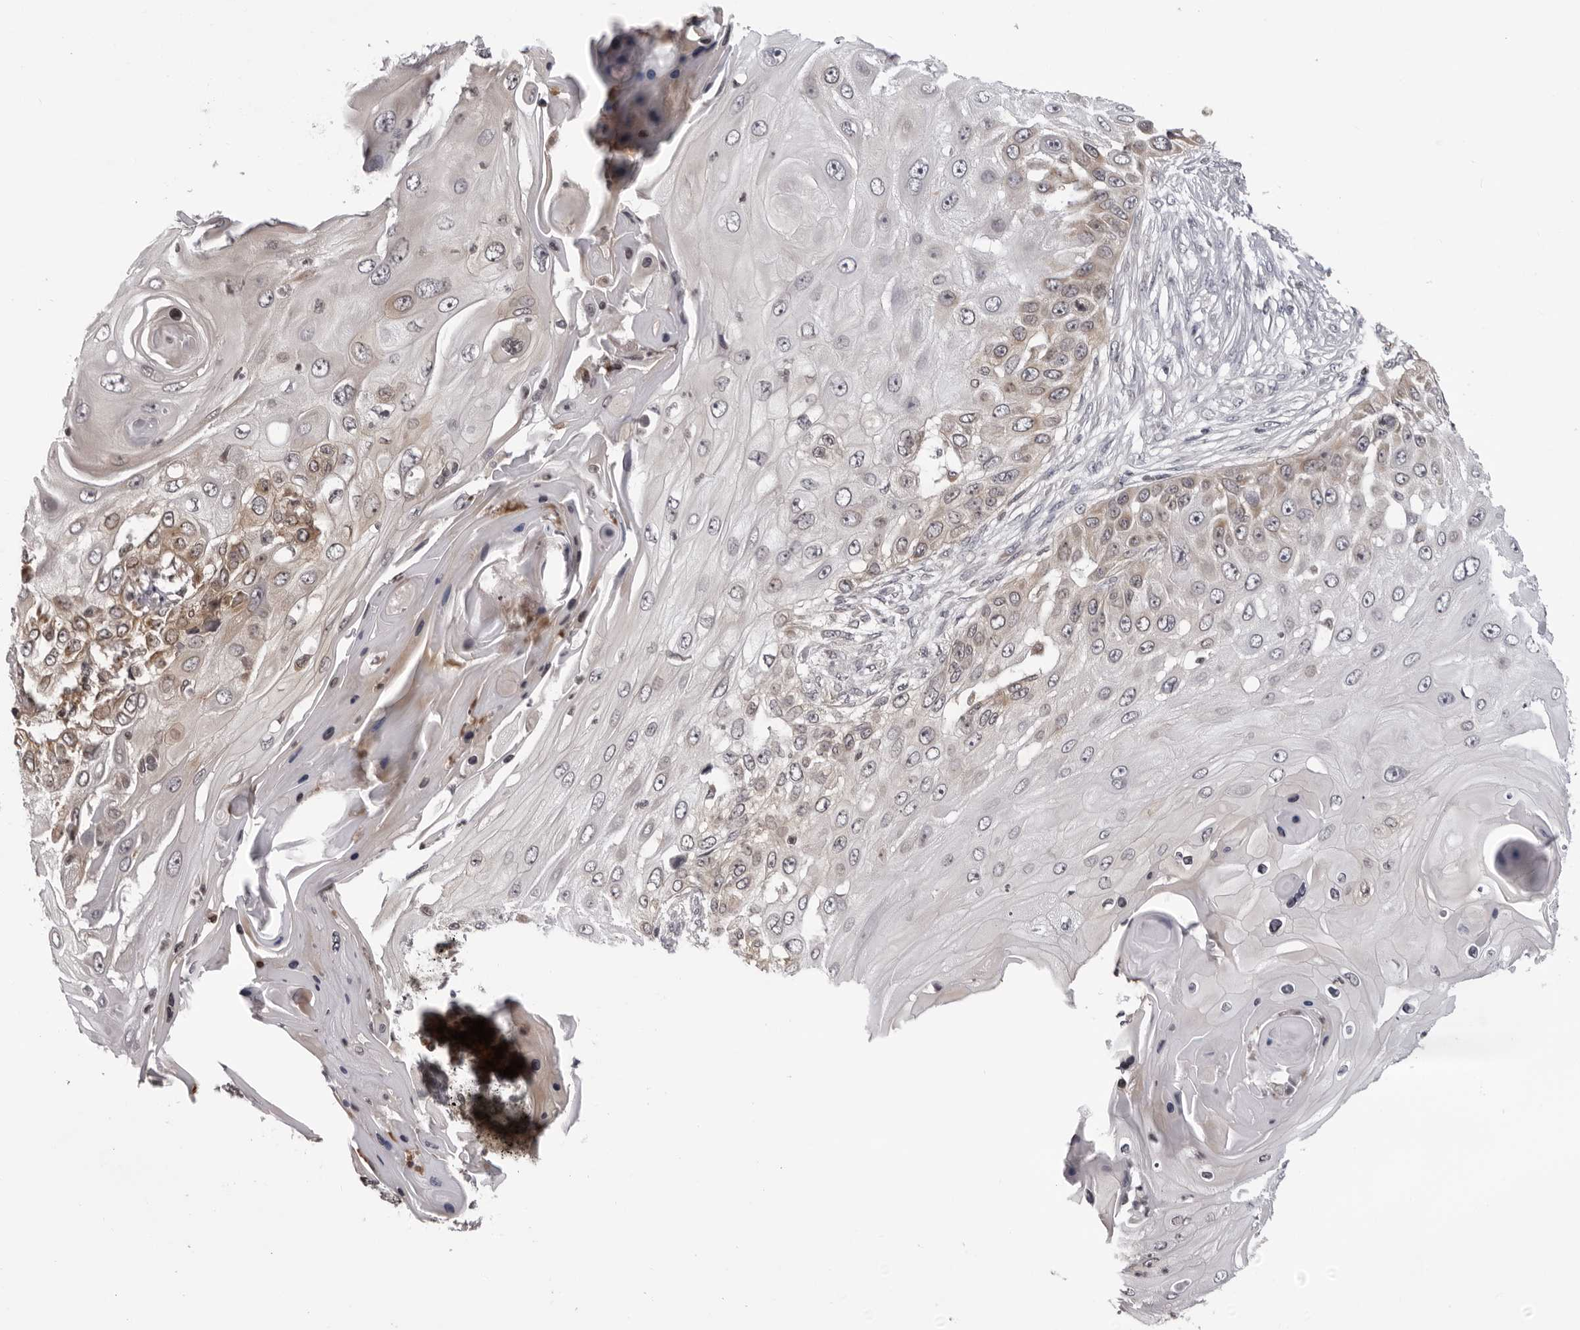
{"staining": {"intensity": "weak", "quantity": "<25%", "location": "cytoplasmic/membranous"}, "tissue": "skin cancer", "cell_type": "Tumor cells", "image_type": "cancer", "snomed": [{"axis": "morphology", "description": "Squamous cell carcinoma, NOS"}, {"axis": "topography", "description": "Skin"}], "caption": "Immunohistochemical staining of skin cancer (squamous cell carcinoma) reveals no significant positivity in tumor cells.", "gene": "MRPS15", "patient": {"sex": "female", "age": 44}}